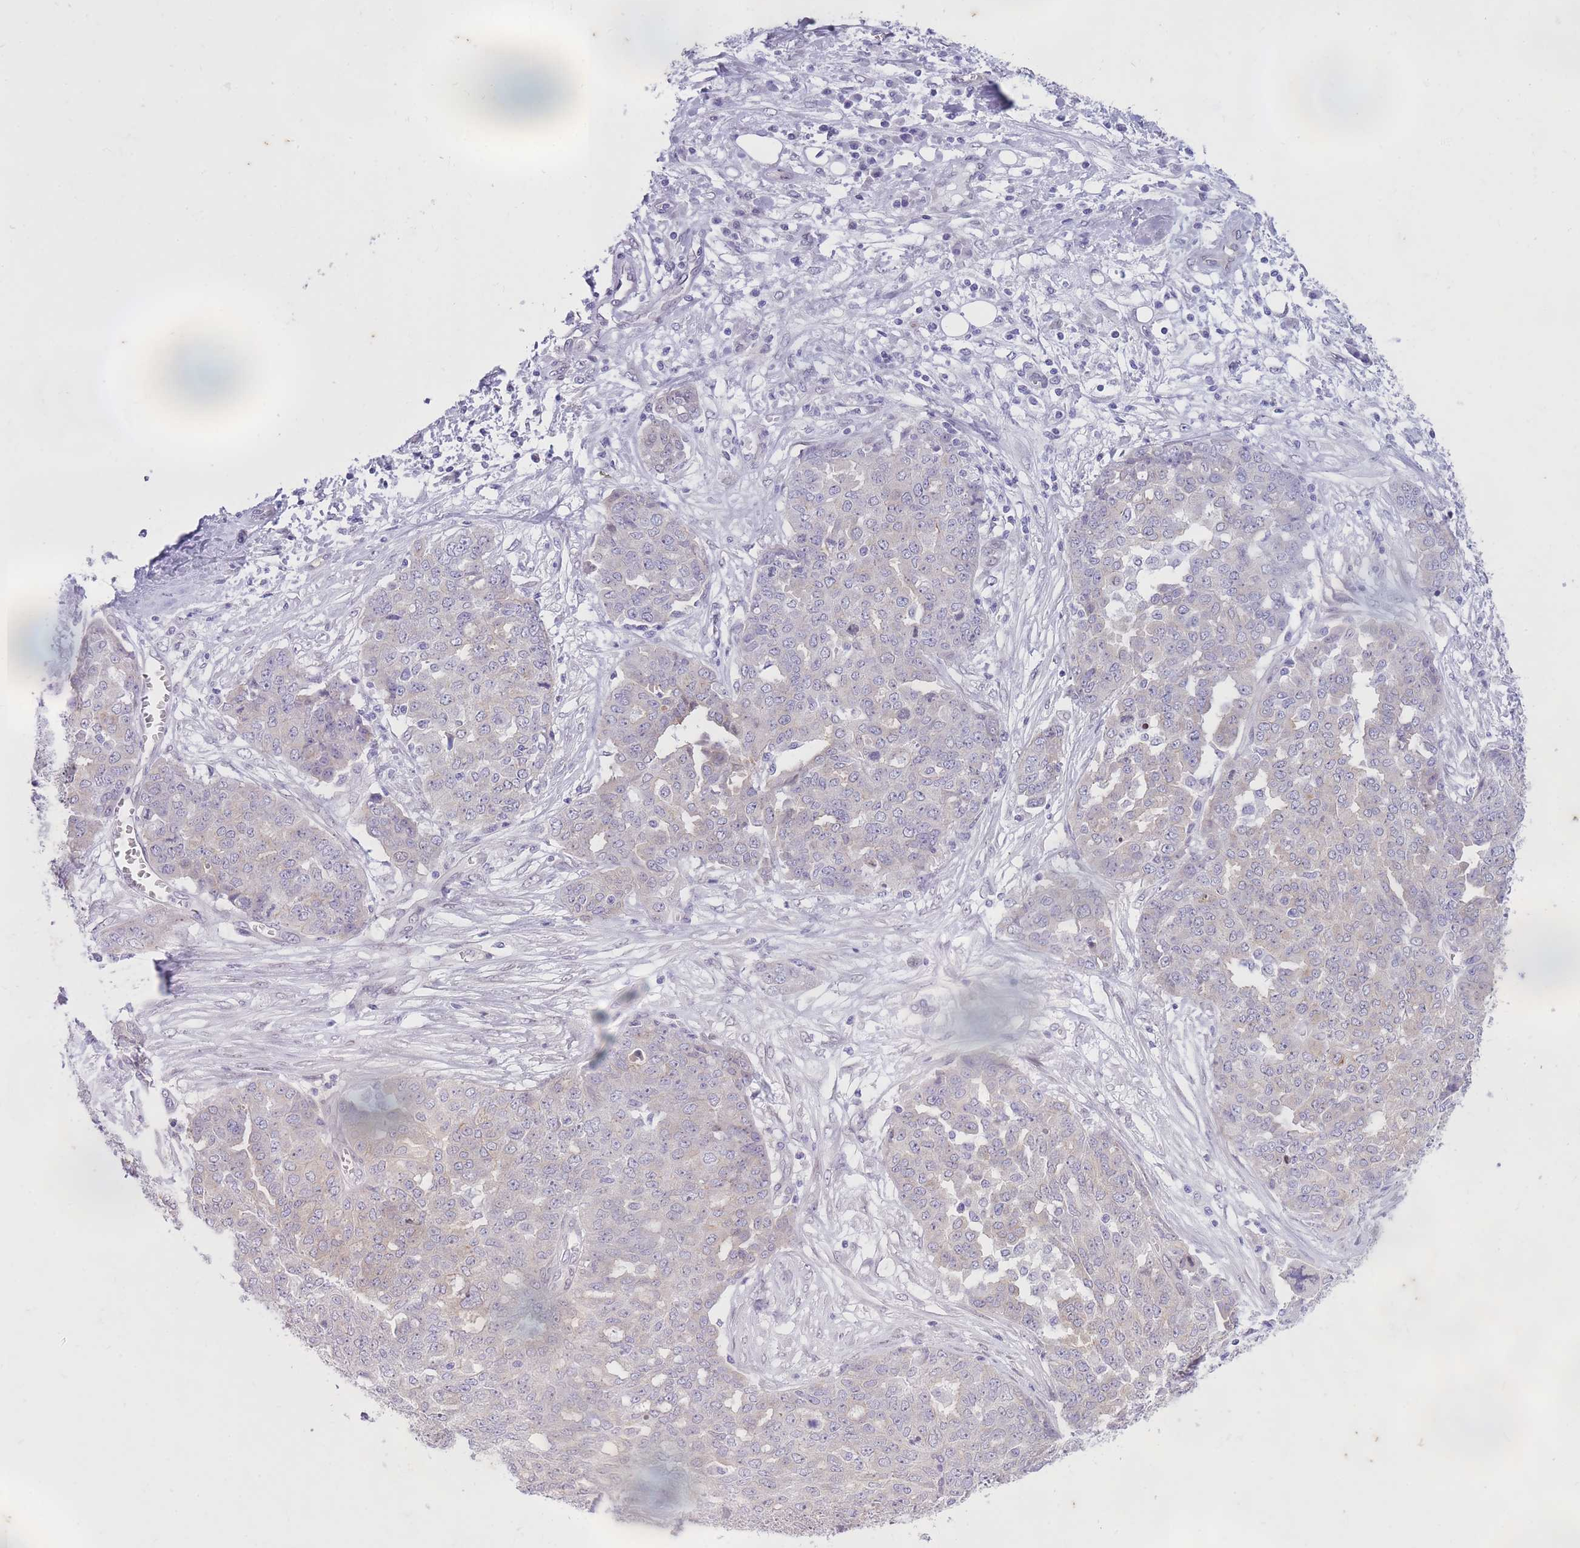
{"staining": {"intensity": "negative", "quantity": "none", "location": "none"}, "tissue": "ovarian cancer", "cell_type": "Tumor cells", "image_type": "cancer", "snomed": [{"axis": "morphology", "description": "Cystadenocarcinoma, serous, NOS"}, {"axis": "topography", "description": "Soft tissue"}, {"axis": "topography", "description": "Ovary"}], "caption": "The immunohistochemistry (IHC) photomicrograph has no significant expression in tumor cells of ovarian cancer (serous cystadenocarcinoma) tissue.", "gene": "HOOK2", "patient": {"sex": "female", "age": 57}}